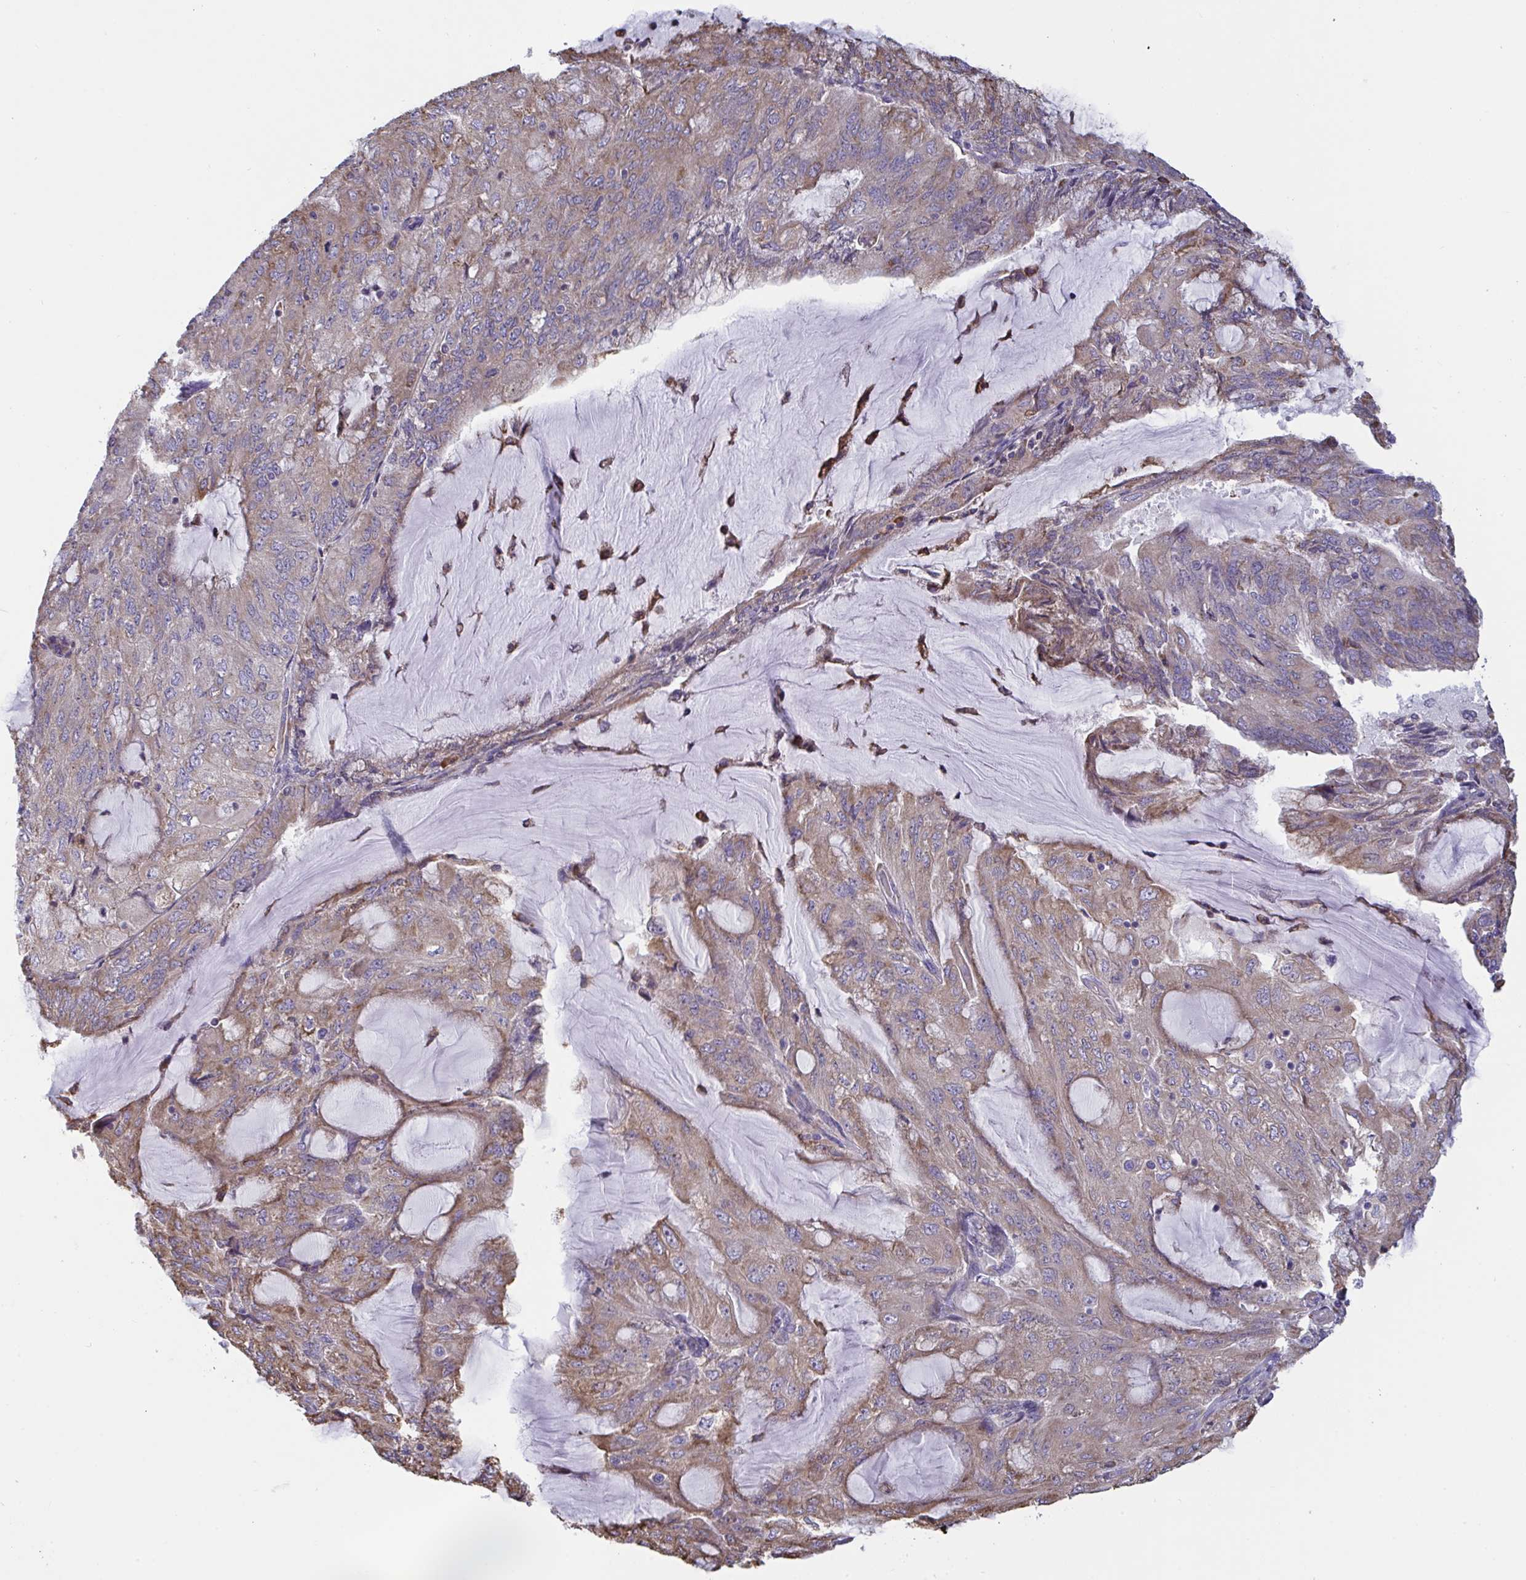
{"staining": {"intensity": "weak", "quantity": "25%-75%", "location": "cytoplasmic/membranous"}, "tissue": "endometrial cancer", "cell_type": "Tumor cells", "image_type": "cancer", "snomed": [{"axis": "morphology", "description": "Adenocarcinoma, NOS"}, {"axis": "topography", "description": "Endometrium"}], "caption": "An image of human endometrial cancer (adenocarcinoma) stained for a protein demonstrates weak cytoplasmic/membranous brown staining in tumor cells.", "gene": "MYMK", "patient": {"sex": "female", "age": 81}}